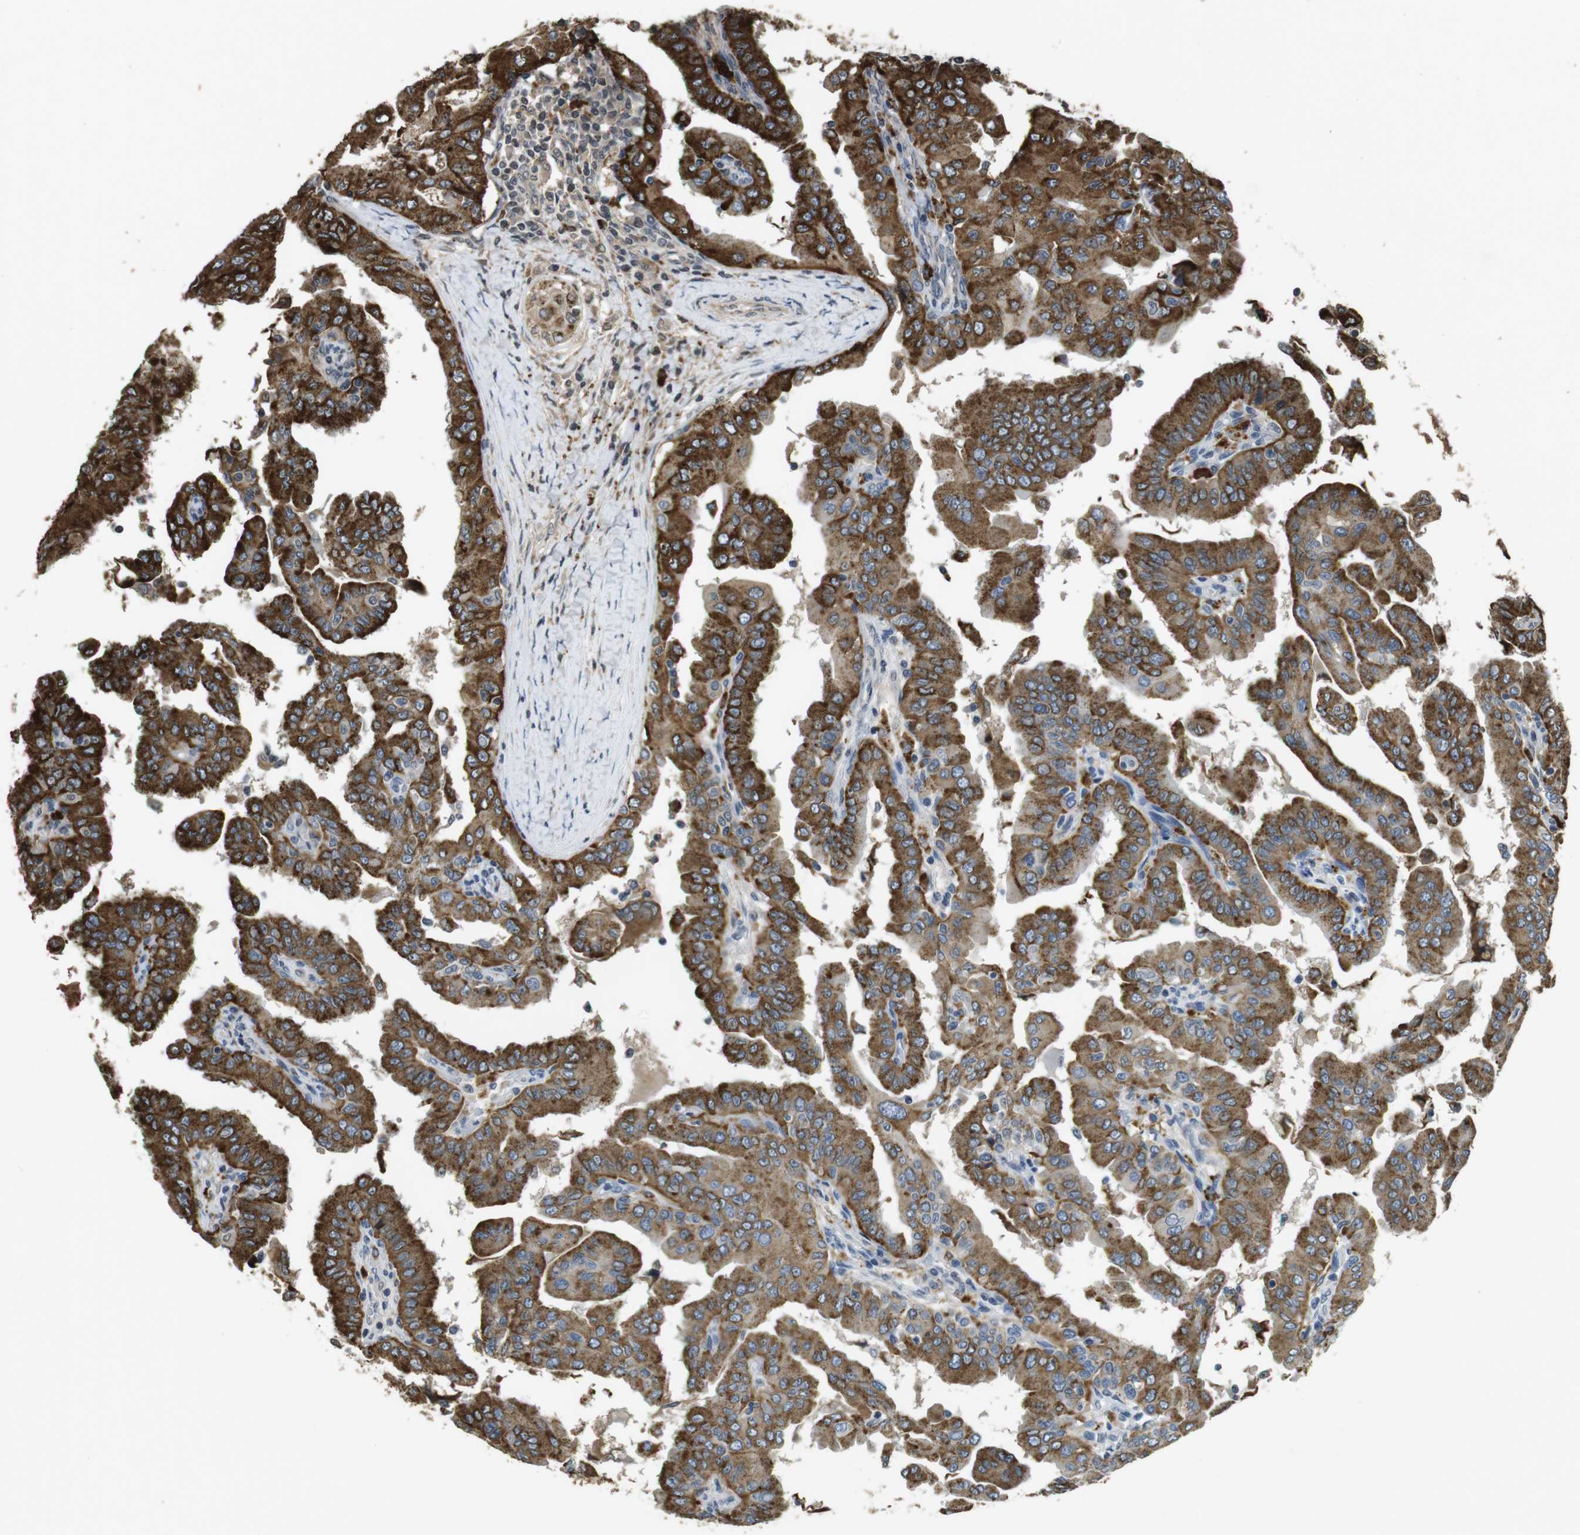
{"staining": {"intensity": "strong", "quantity": ">75%", "location": "cytoplasmic/membranous"}, "tissue": "thyroid cancer", "cell_type": "Tumor cells", "image_type": "cancer", "snomed": [{"axis": "morphology", "description": "Papillary adenocarcinoma, NOS"}, {"axis": "topography", "description": "Thyroid gland"}], "caption": "Protein expression analysis of papillary adenocarcinoma (thyroid) displays strong cytoplasmic/membranous positivity in about >75% of tumor cells.", "gene": "FZD10", "patient": {"sex": "male", "age": 33}}